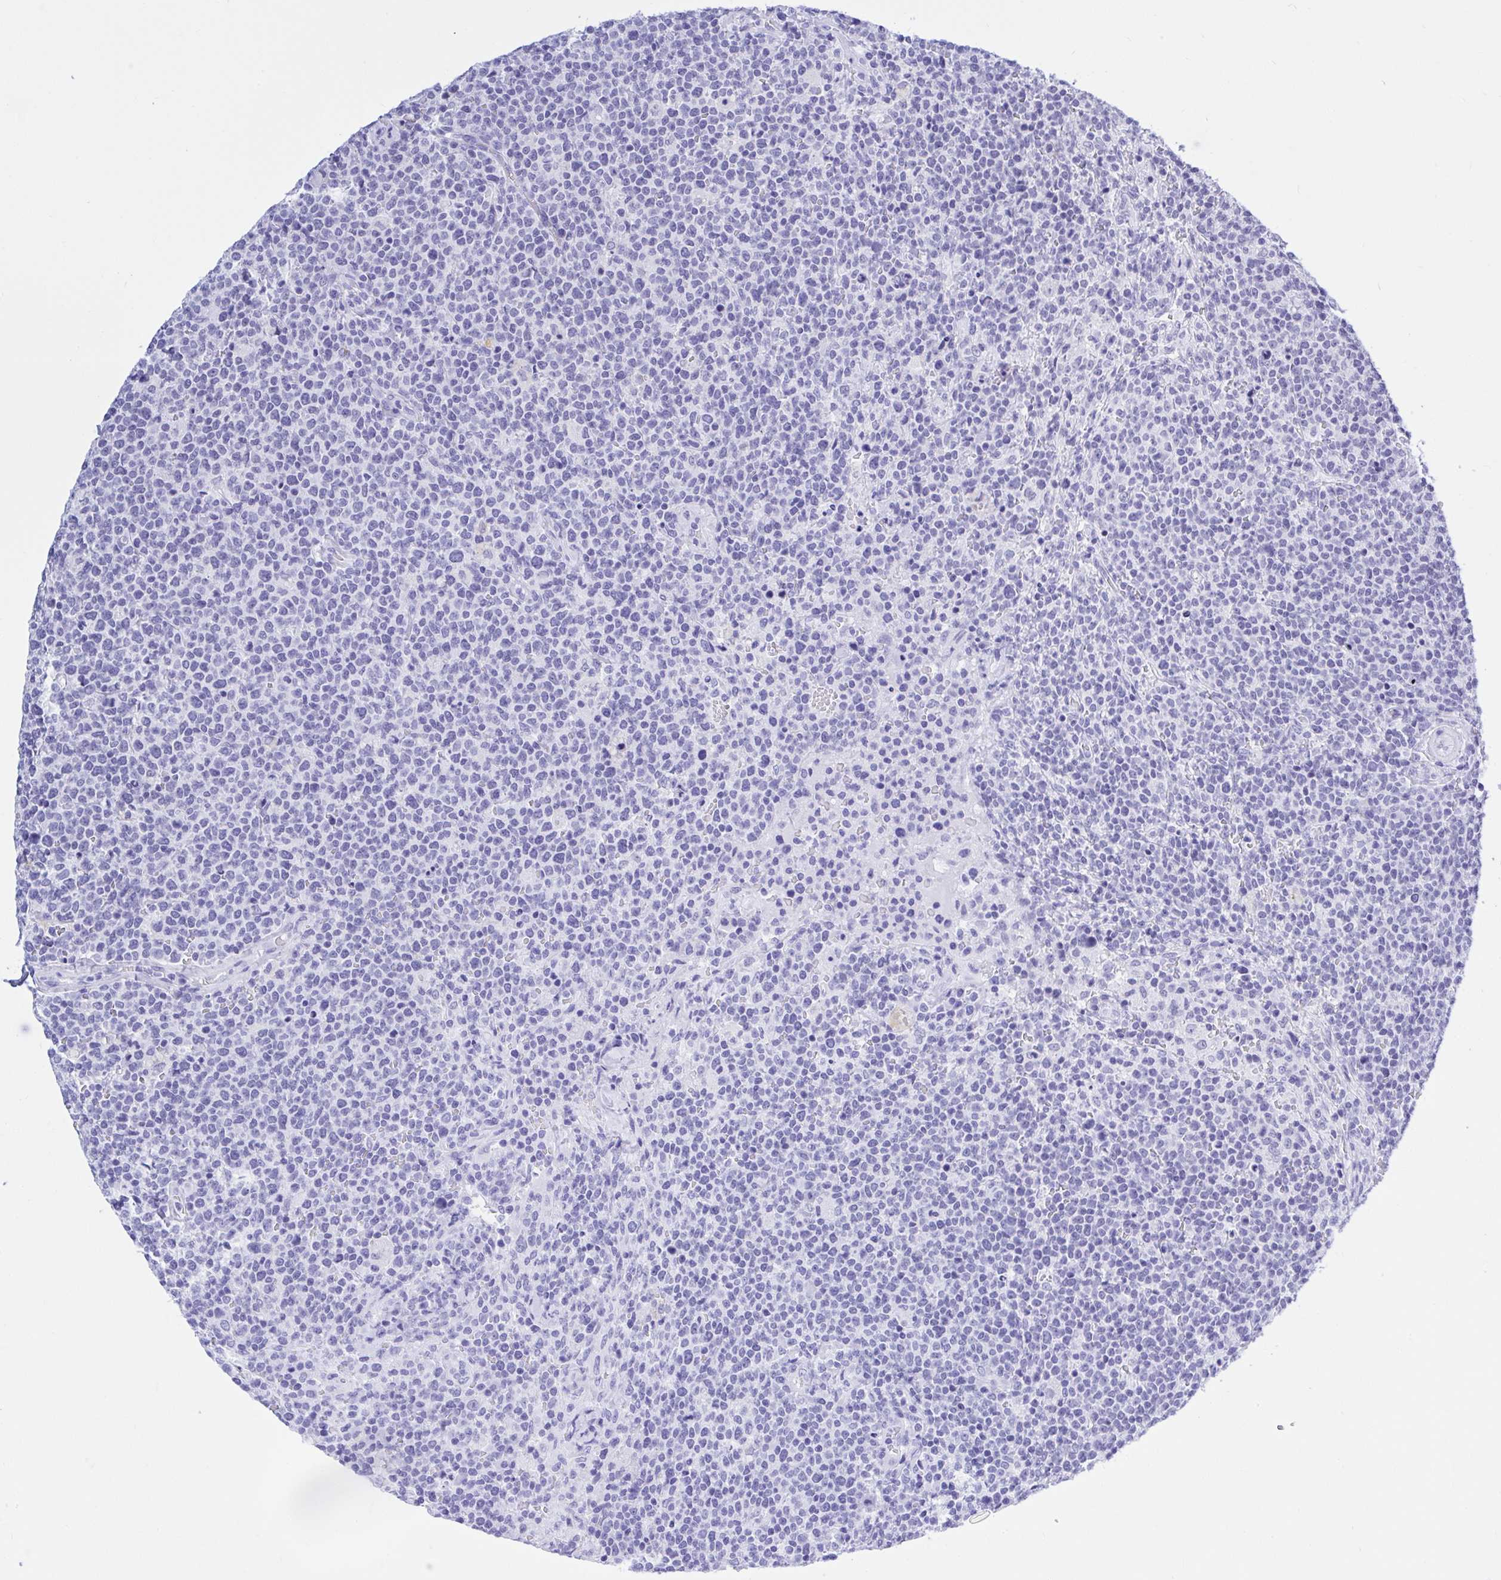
{"staining": {"intensity": "negative", "quantity": "none", "location": "none"}, "tissue": "lymphoma", "cell_type": "Tumor cells", "image_type": "cancer", "snomed": [{"axis": "morphology", "description": "Malignant lymphoma, non-Hodgkin's type, High grade"}, {"axis": "topography", "description": "Lymph node"}], "caption": "Tumor cells are negative for protein expression in human lymphoma. Nuclei are stained in blue.", "gene": "THOP1", "patient": {"sex": "male", "age": 61}}